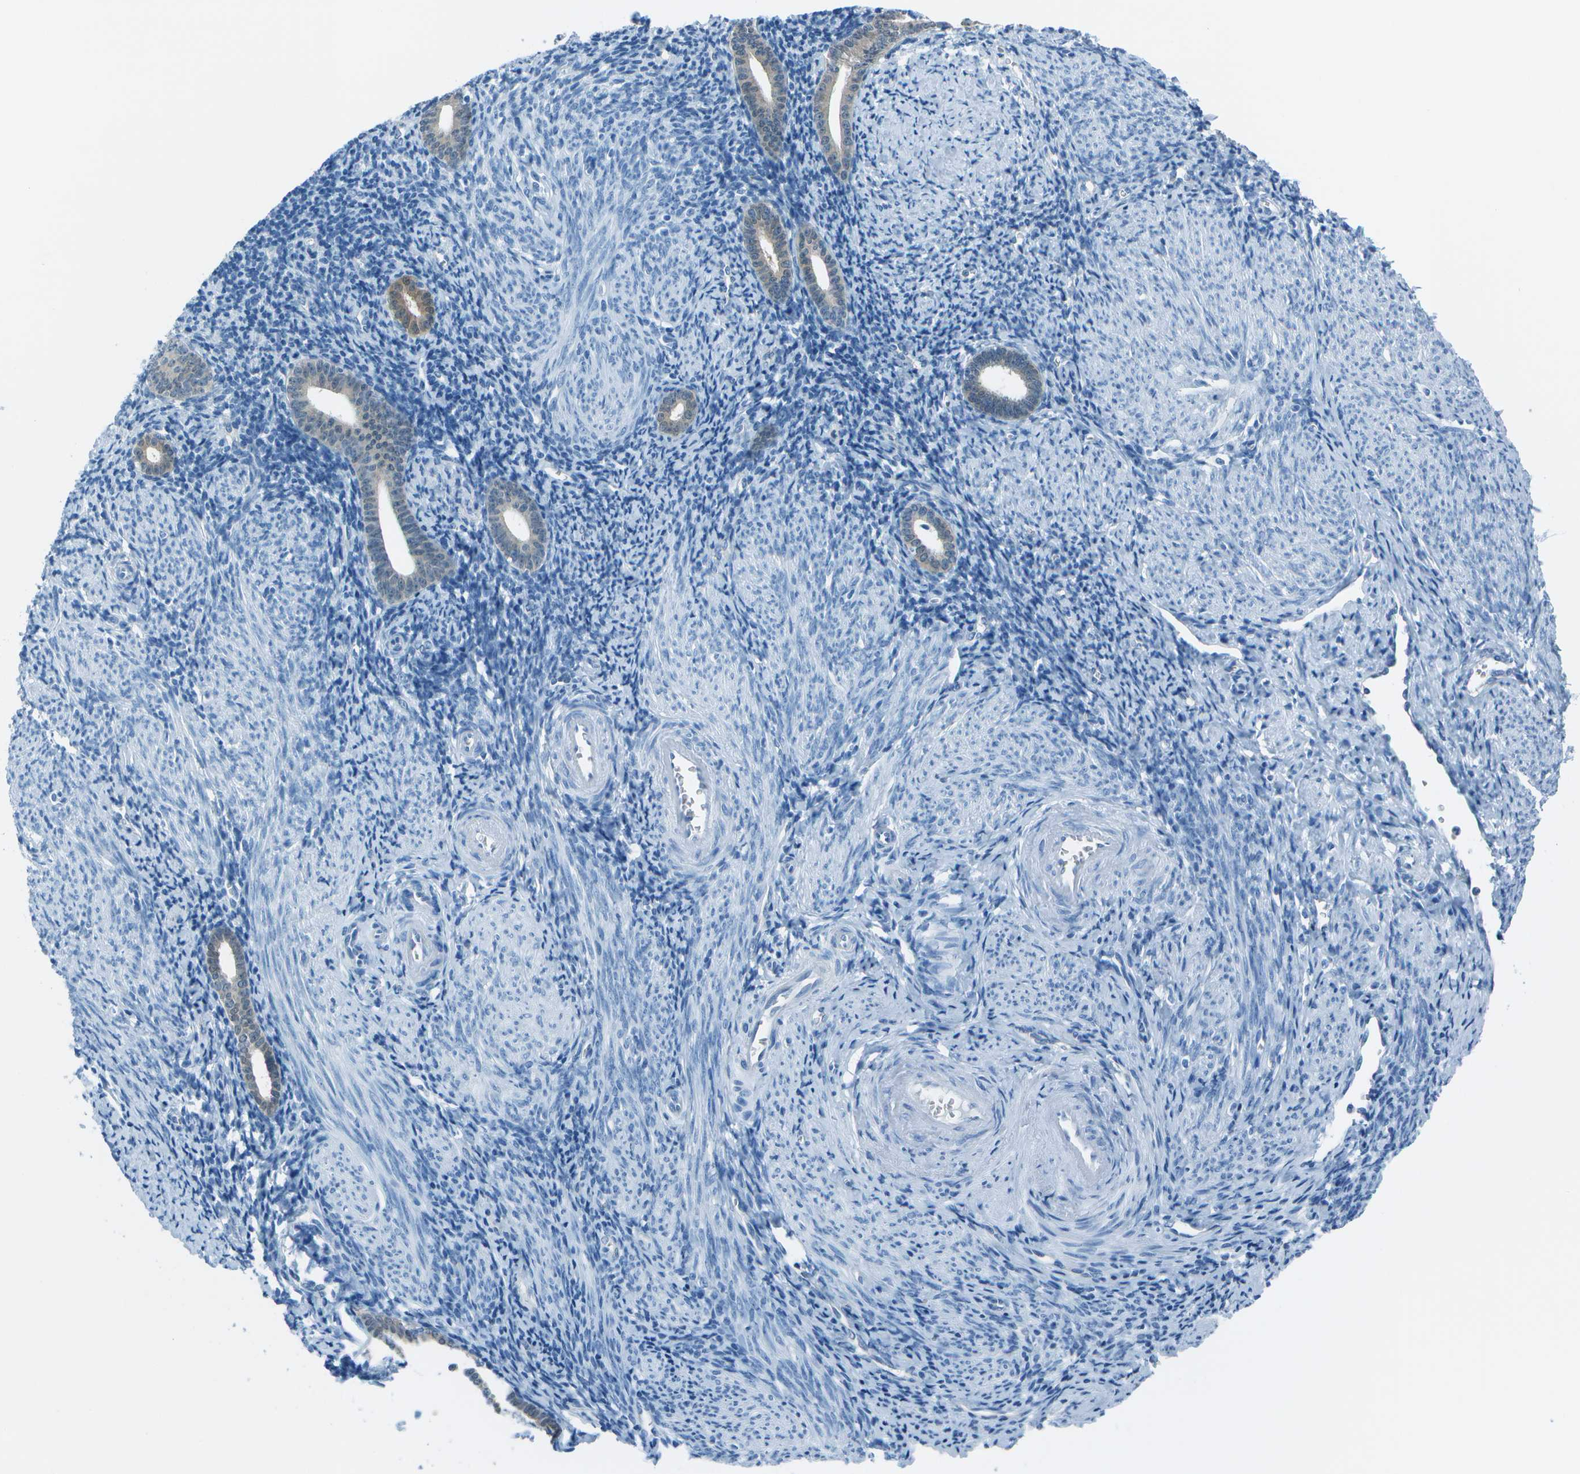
{"staining": {"intensity": "negative", "quantity": "none", "location": "none"}, "tissue": "endometrium", "cell_type": "Cells in endometrial stroma", "image_type": "normal", "snomed": [{"axis": "morphology", "description": "Normal tissue, NOS"}, {"axis": "topography", "description": "Endometrium"}], "caption": "This is an IHC micrograph of unremarkable human endometrium. There is no expression in cells in endometrial stroma.", "gene": "ASL", "patient": {"sex": "female", "age": 50}}